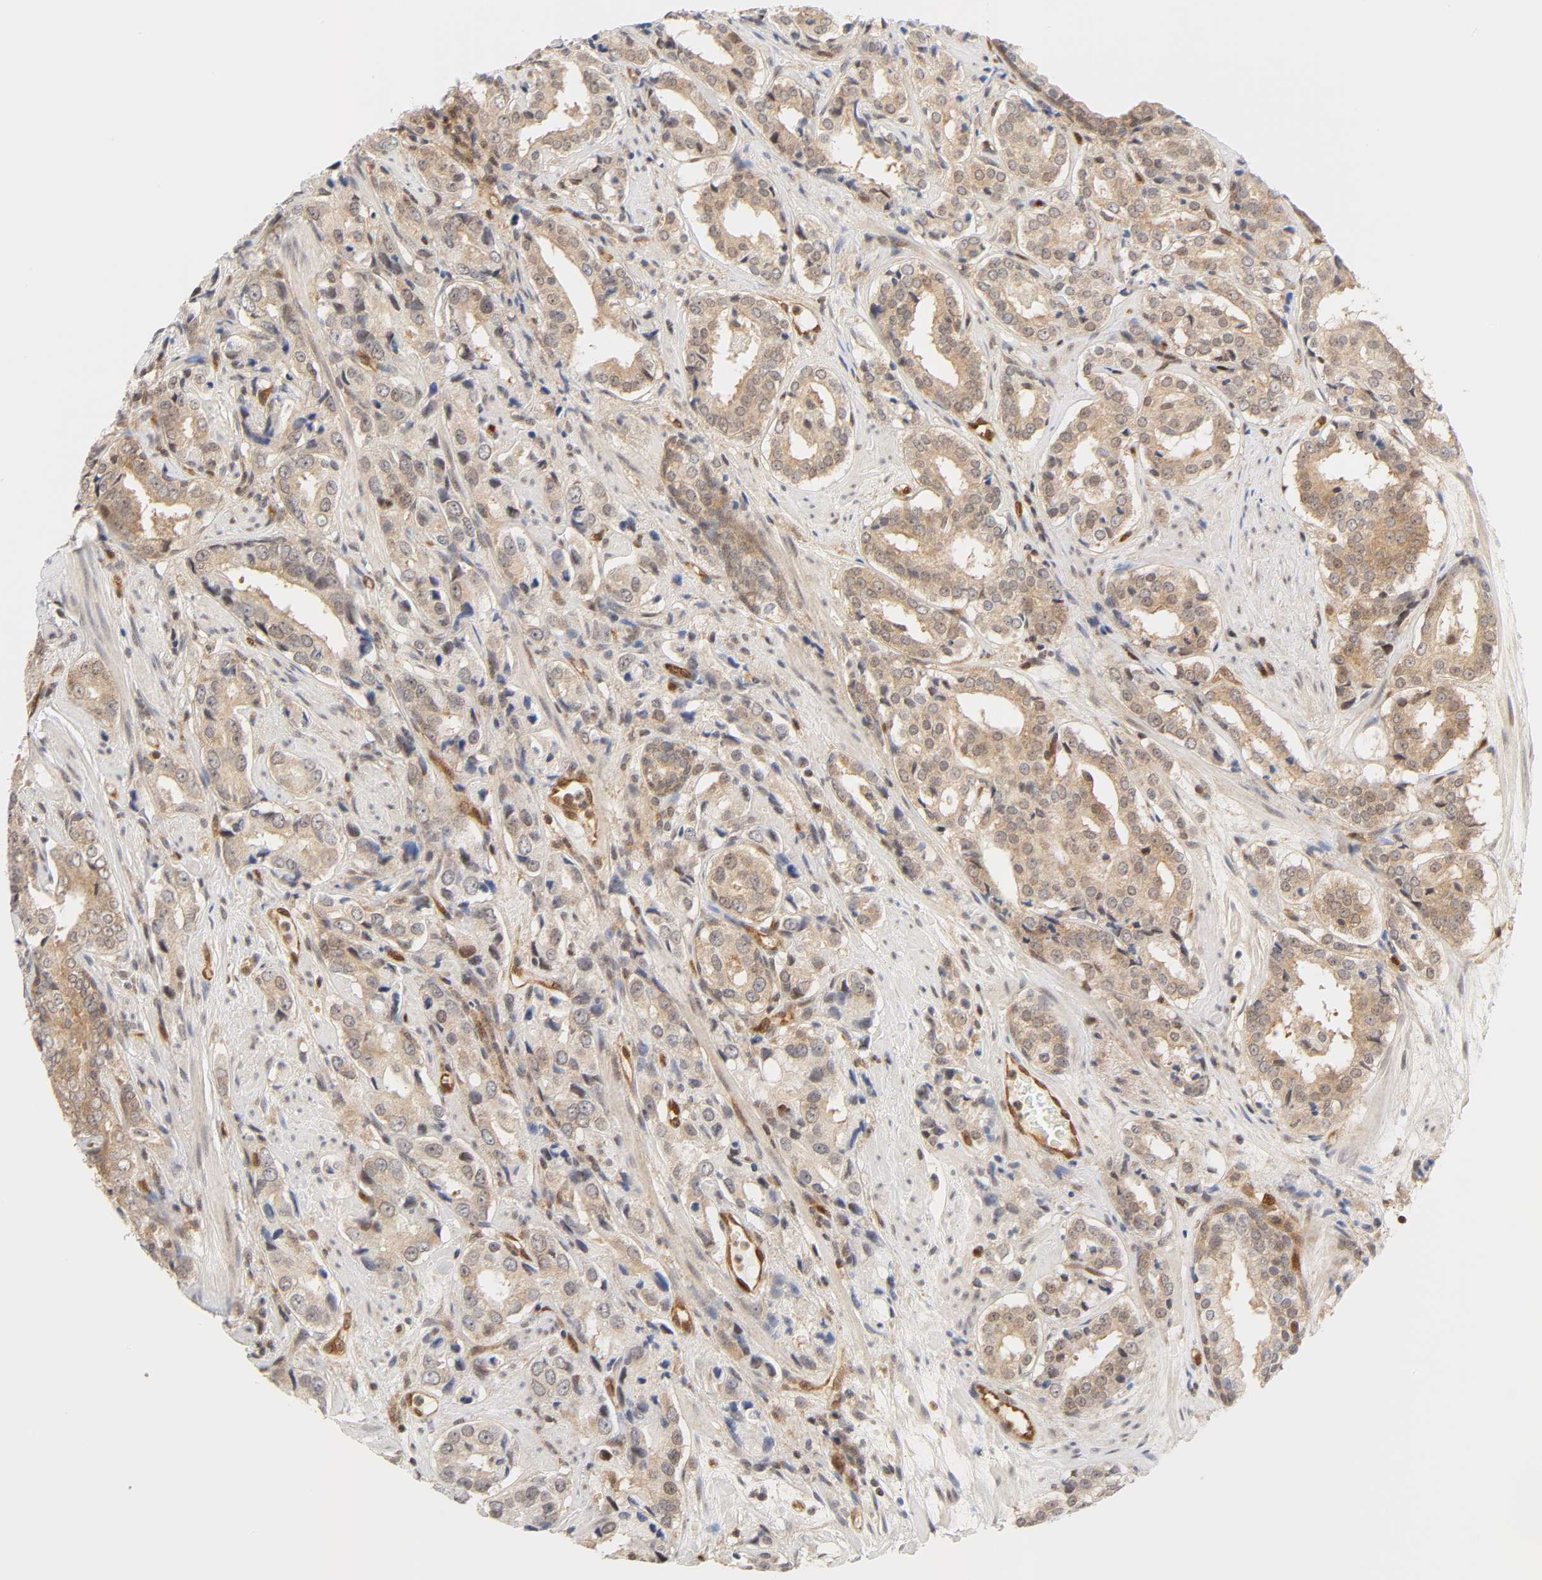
{"staining": {"intensity": "weak", "quantity": ">75%", "location": "cytoplasmic/membranous,nuclear"}, "tissue": "prostate cancer", "cell_type": "Tumor cells", "image_type": "cancer", "snomed": [{"axis": "morphology", "description": "Adenocarcinoma, Medium grade"}, {"axis": "topography", "description": "Prostate"}], "caption": "Protein expression by immunohistochemistry shows weak cytoplasmic/membranous and nuclear positivity in about >75% of tumor cells in prostate adenocarcinoma (medium-grade).", "gene": "CDC37", "patient": {"sex": "male", "age": 60}}